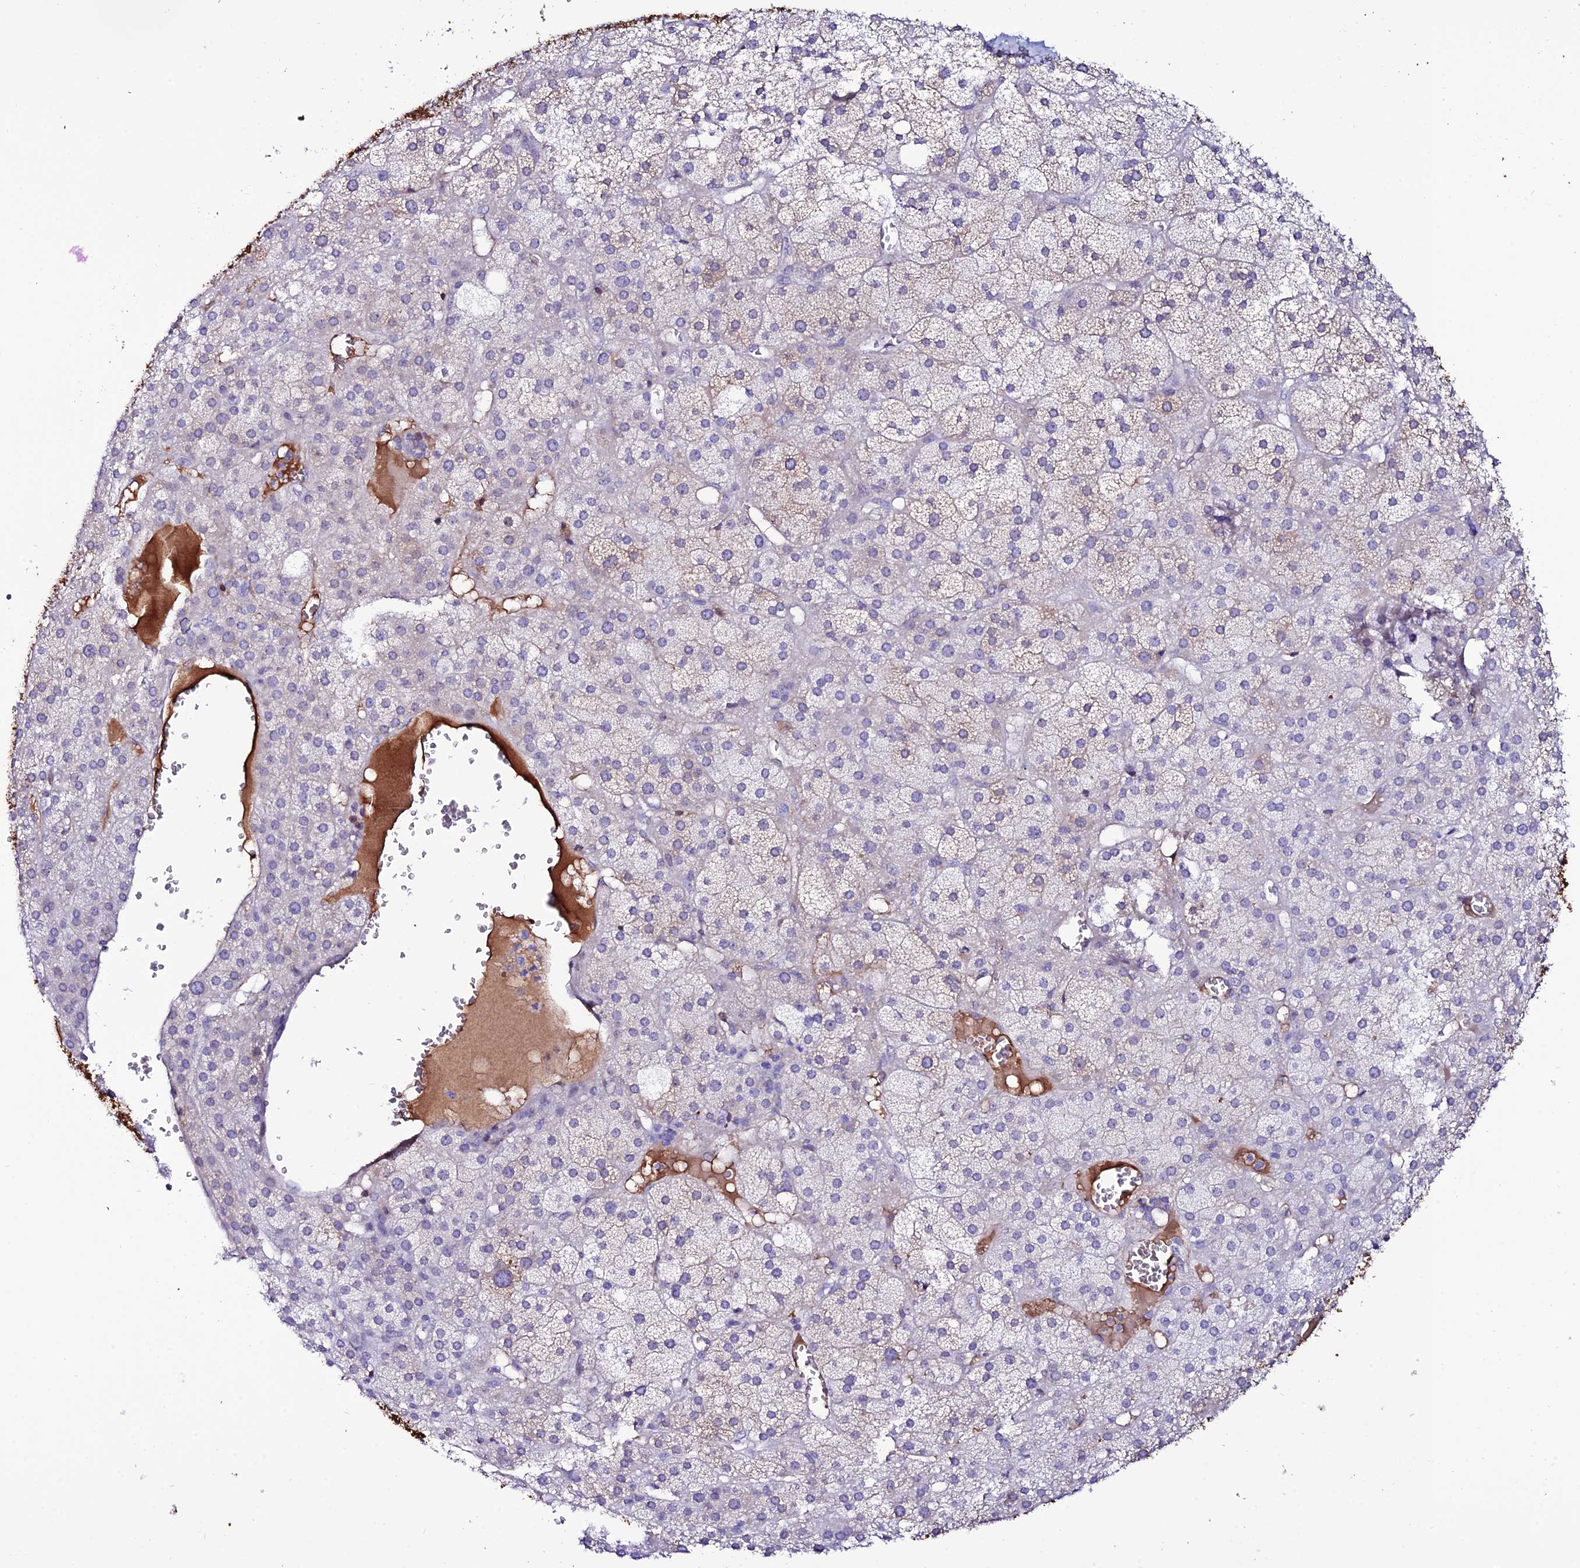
{"staining": {"intensity": "weak", "quantity": "<25%", "location": "cytoplasmic/membranous"}, "tissue": "adrenal gland", "cell_type": "Glandular cells", "image_type": "normal", "snomed": [{"axis": "morphology", "description": "Normal tissue, NOS"}, {"axis": "topography", "description": "Adrenal gland"}], "caption": "A photomicrograph of human adrenal gland is negative for staining in glandular cells. Nuclei are stained in blue.", "gene": "DEFB132", "patient": {"sex": "female", "age": 61}}